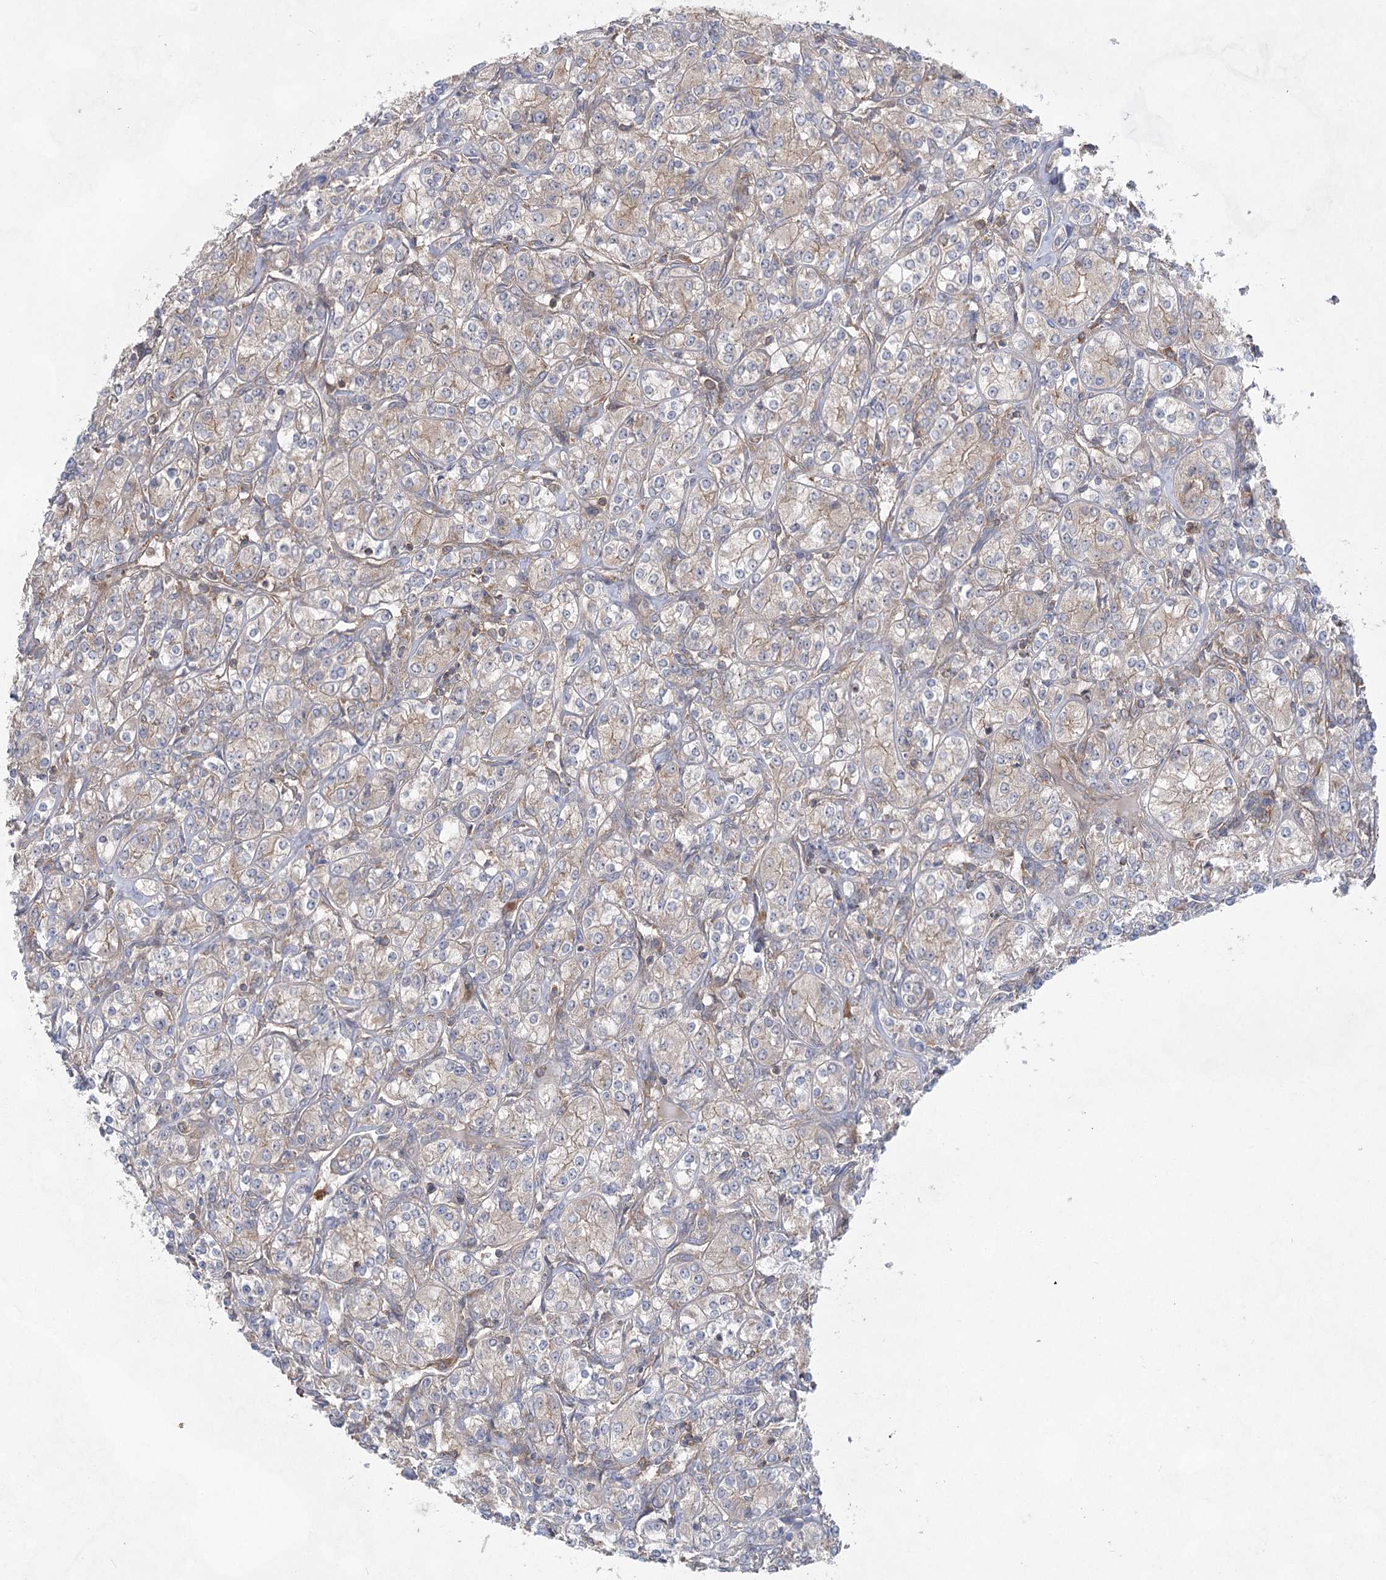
{"staining": {"intensity": "weak", "quantity": "<25%", "location": "cytoplasmic/membranous"}, "tissue": "renal cancer", "cell_type": "Tumor cells", "image_type": "cancer", "snomed": [{"axis": "morphology", "description": "Adenocarcinoma, NOS"}, {"axis": "topography", "description": "Kidney"}], "caption": "An immunohistochemistry (IHC) micrograph of renal cancer (adenocarcinoma) is shown. There is no staining in tumor cells of renal cancer (adenocarcinoma). The staining was performed using DAB (3,3'-diaminobenzidine) to visualize the protein expression in brown, while the nuclei were stained in blue with hematoxylin (Magnification: 20x).", "gene": "EIF3A", "patient": {"sex": "male", "age": 77}}